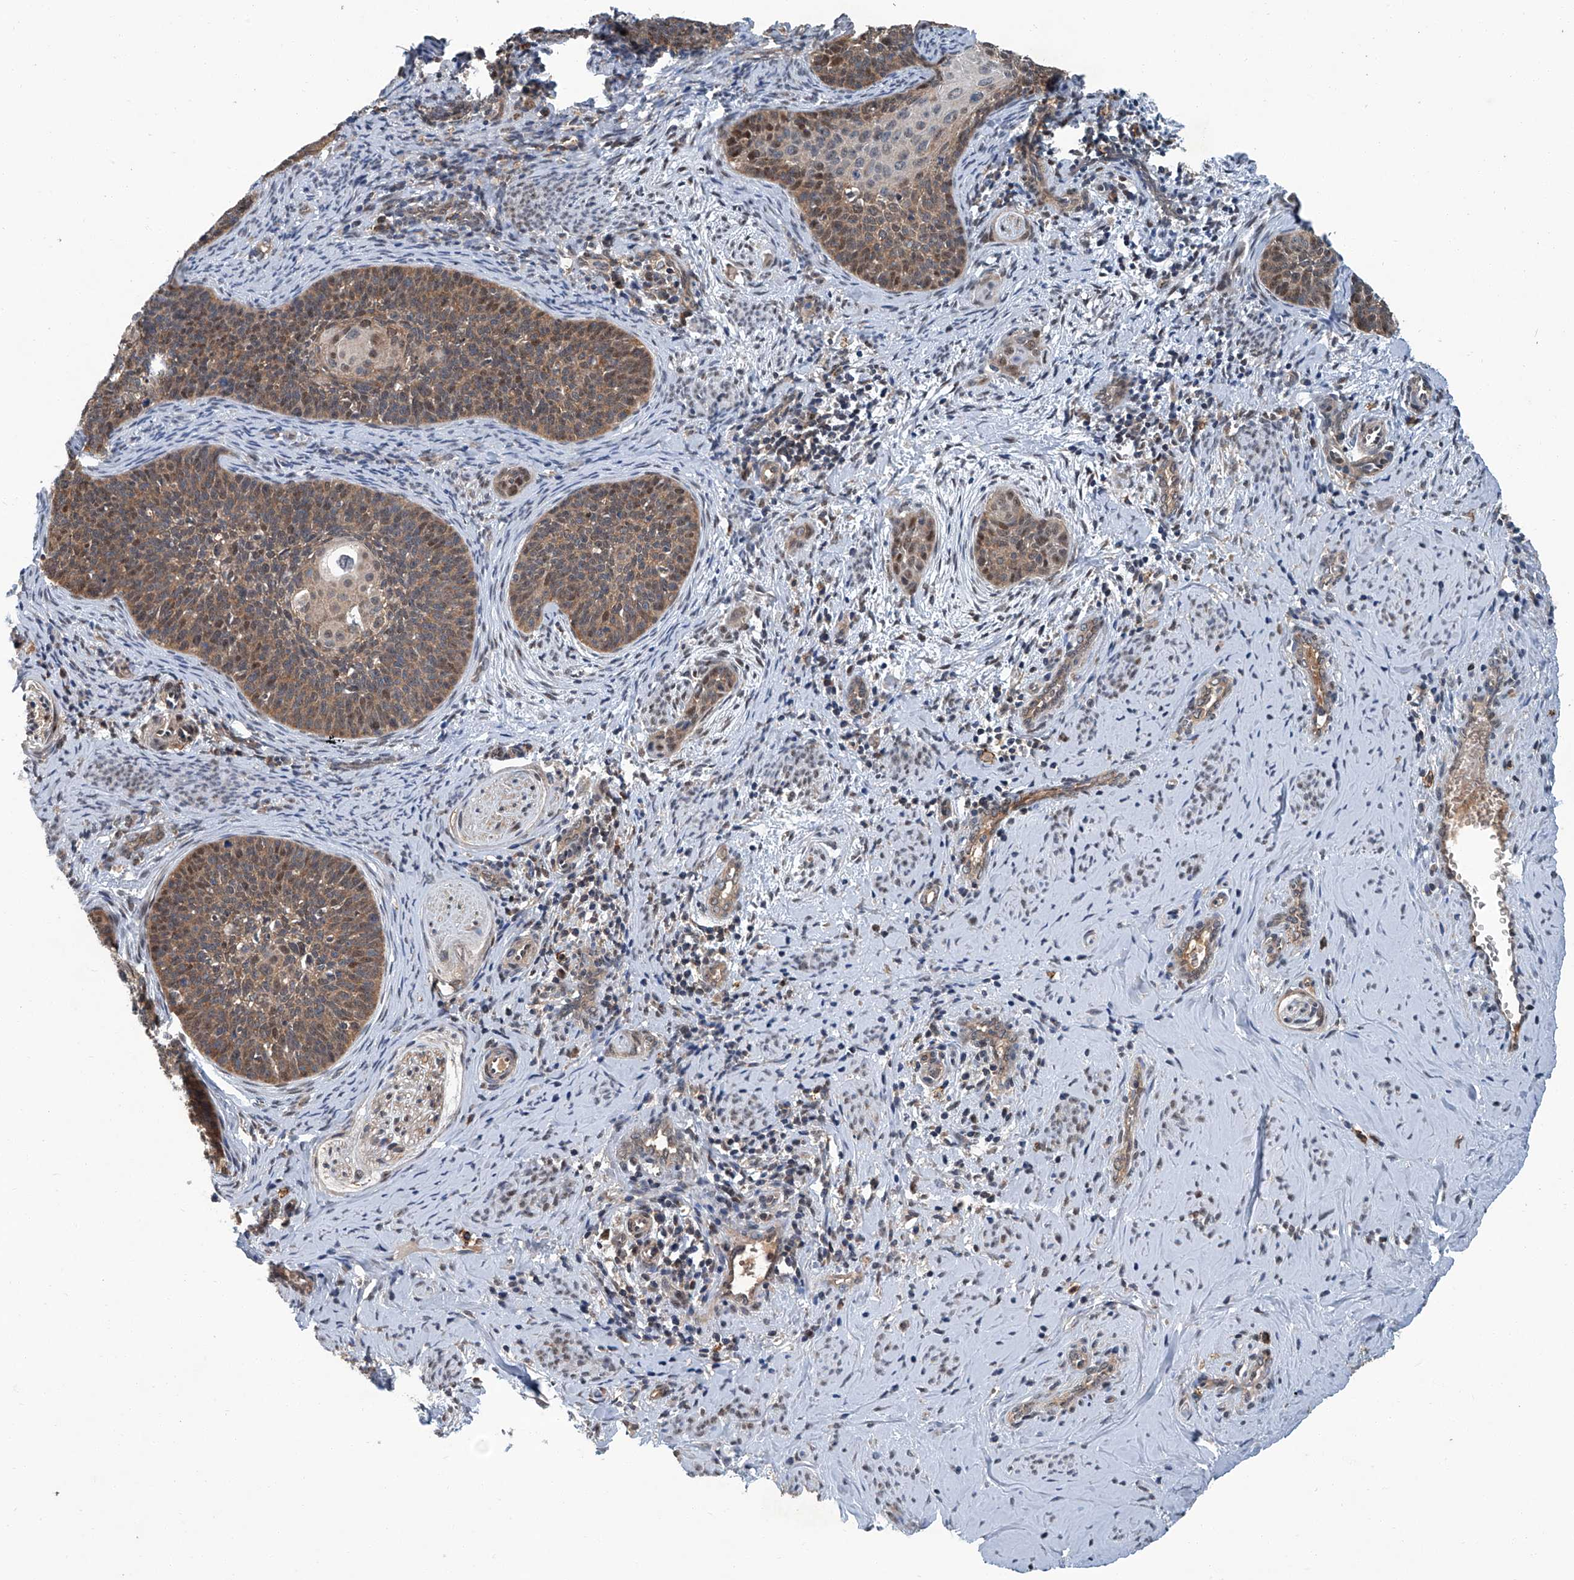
{"staining": {"intensity": "moderate", "quantity": ">75%", "location": "cytoplasmic/membranous,nuclear"}, "tissue": "cervical cancer", "cell_type": "Tumor cells", "image_type": "cancer", "snomed": [{"axis": "morphology", "description": "Squamous cell carcinoma, NOS"}, {"axis": "topography", "description": "Cervix"}], "caption": "Tumor cells demonstrate medium levels of moderate cytoplasmic/membranous and nuclear expression in approximately >75% of cells in cervical squamous cell carcinoma. The staining was performed using DAB (3,3'-diaminobenzidine) to visualize the protein expression in brown, while the nuclei were stained in blue with hematoxylin (Magnification: 20x).", "gene": "CLK1", "patient": {"sex": "female", "age": 33}}